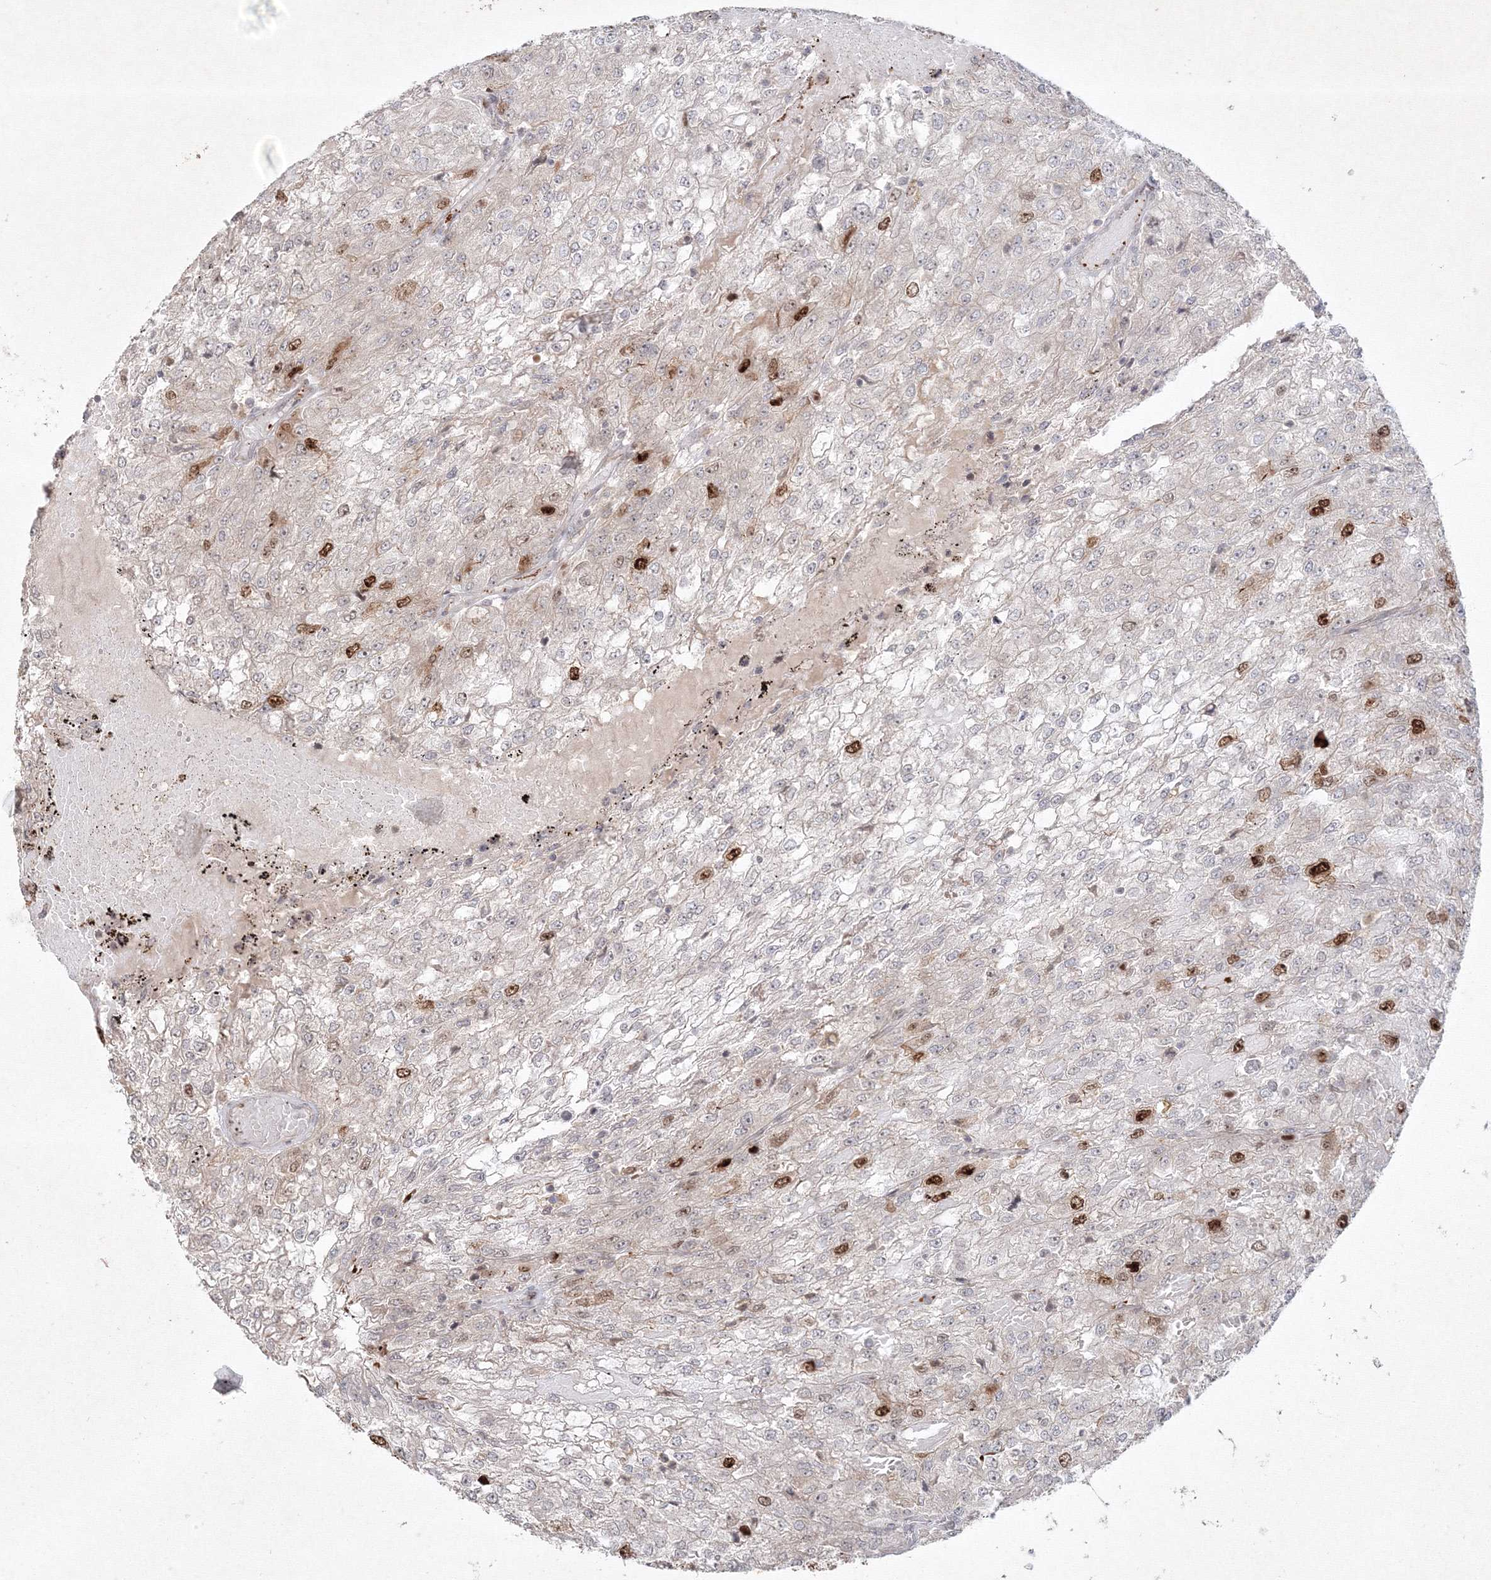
{"staining": {"intensity": "strong", "quantity": "<25%", "location": "nuclear"}, "tissue": "renal cancer", "cell_type": "Tumor cells", "image_type": "cancer", "snomed": [{"axis": "morphology", "description": "Adenocarcinoma, NOS"}, {"axis": "topography", "description": "Kidney"}], "caption": "A photomicrograph of human renal adenocarcinoma stained for a protein shows strong nuclear brown staining in tumor cells. (Brightfield microscopy of DAB IHC at high magnification).", "gene": "KIF20A", "patient": {"sex": "female", "age": 54}}